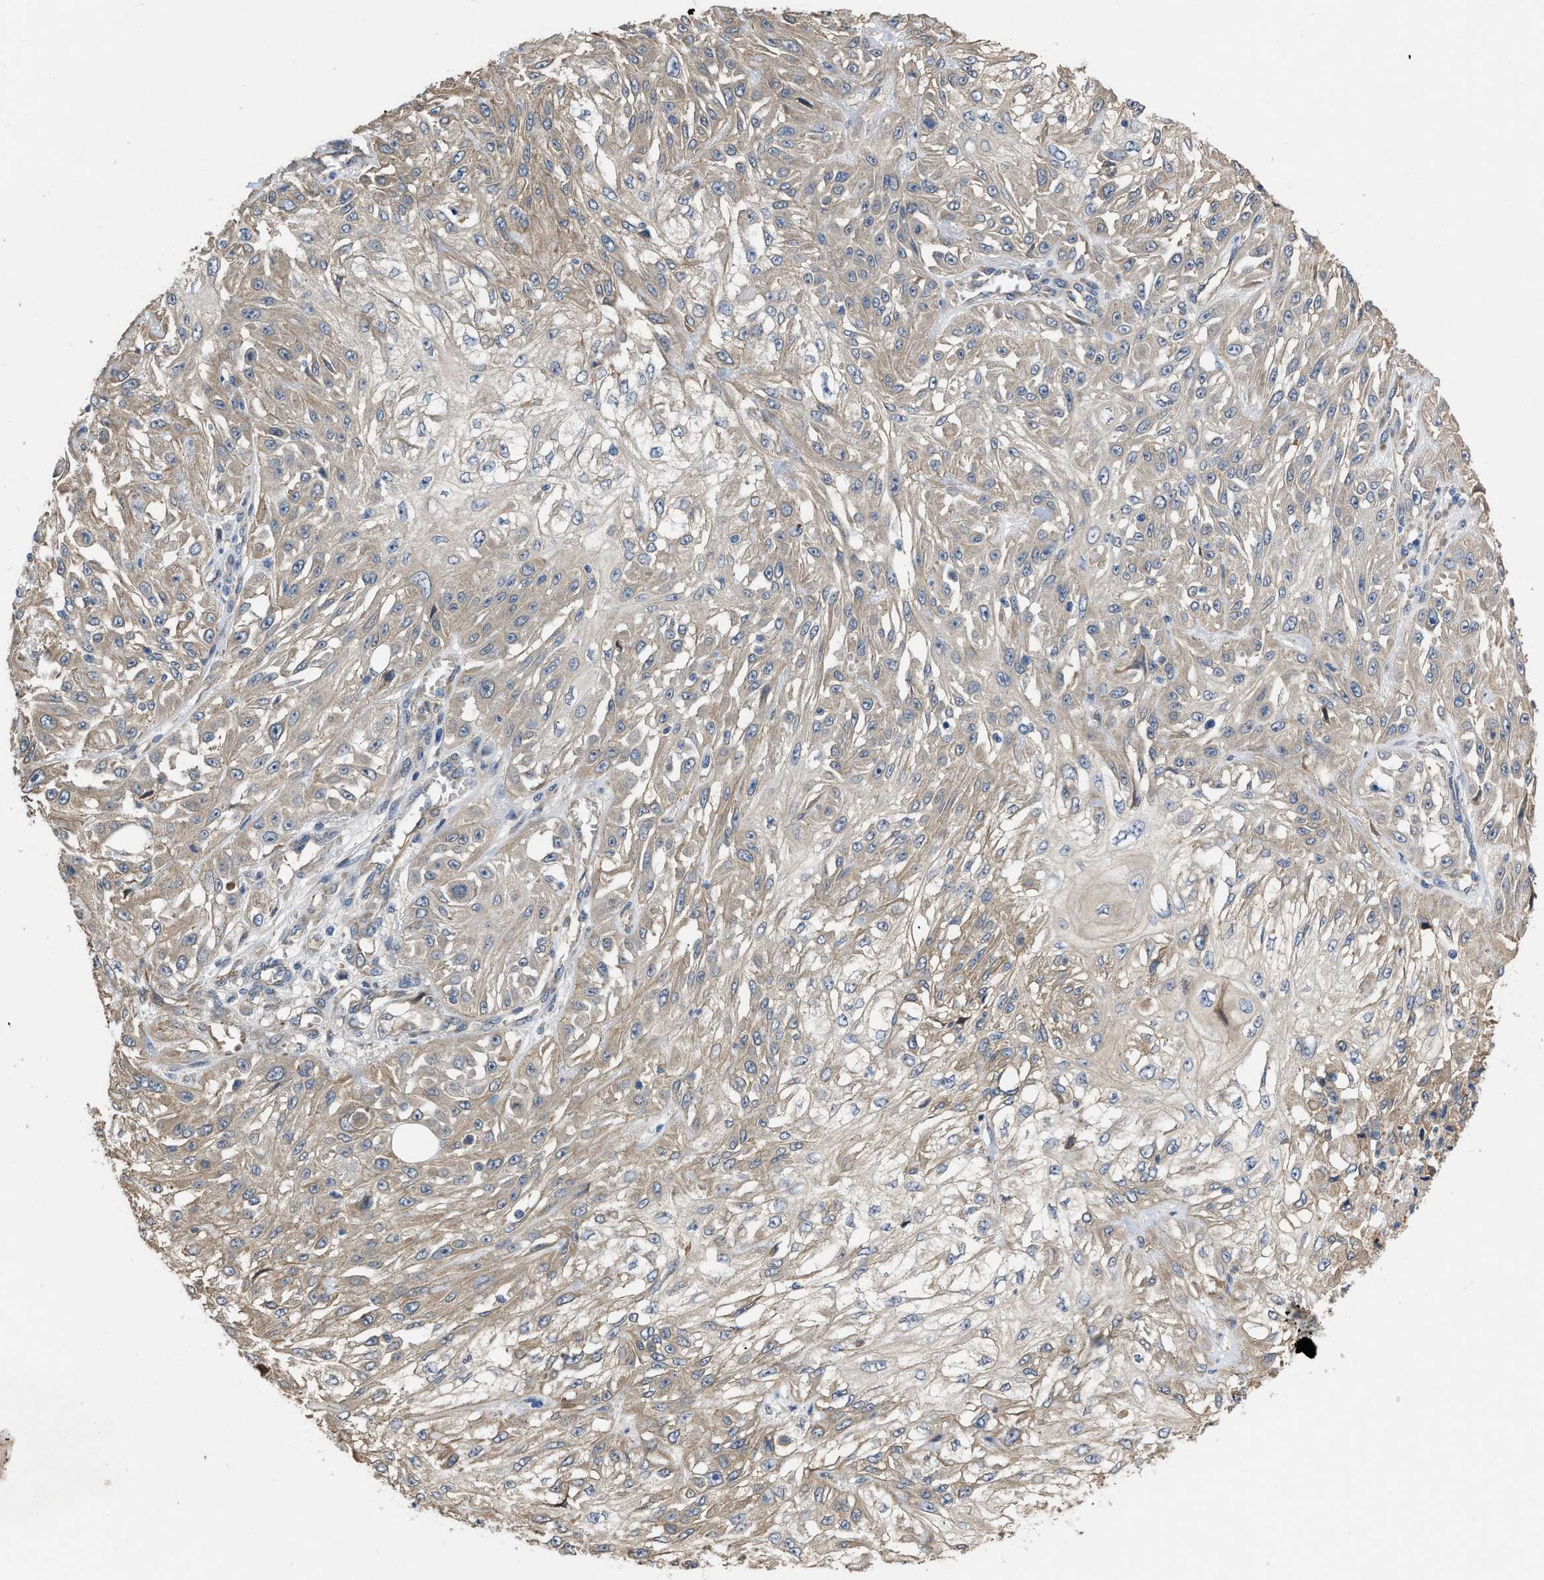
{"staining": {"intensity": "weak", "quantity": ">75%", "location": "cytoplasmic/membranous"}, "tissue": "skin cancer", "cell_type": "Tumor cells", "image_type": "cancer", "snomed": [{"axis": "morphology", "description": "Squamous cell carcinoma, NOS"}, {"axis": "morphology", "description": "Squamous cell carcinoma, metastatic, NOS"}, {"axis": "topography", "description": "Skin"}, {"axis": "topography", "description": "Lymph node"}], "caption": "An immunohistochemistry image of neoplastic tissue is shown. Protein staining in brown highlights weak cytoplasmic/membranous positivity in metastatic squamous cell carcinoma (skin) within tumor cells.", "gene": "SLC4A11", "patient": {"sex": "male", "age": 75}}